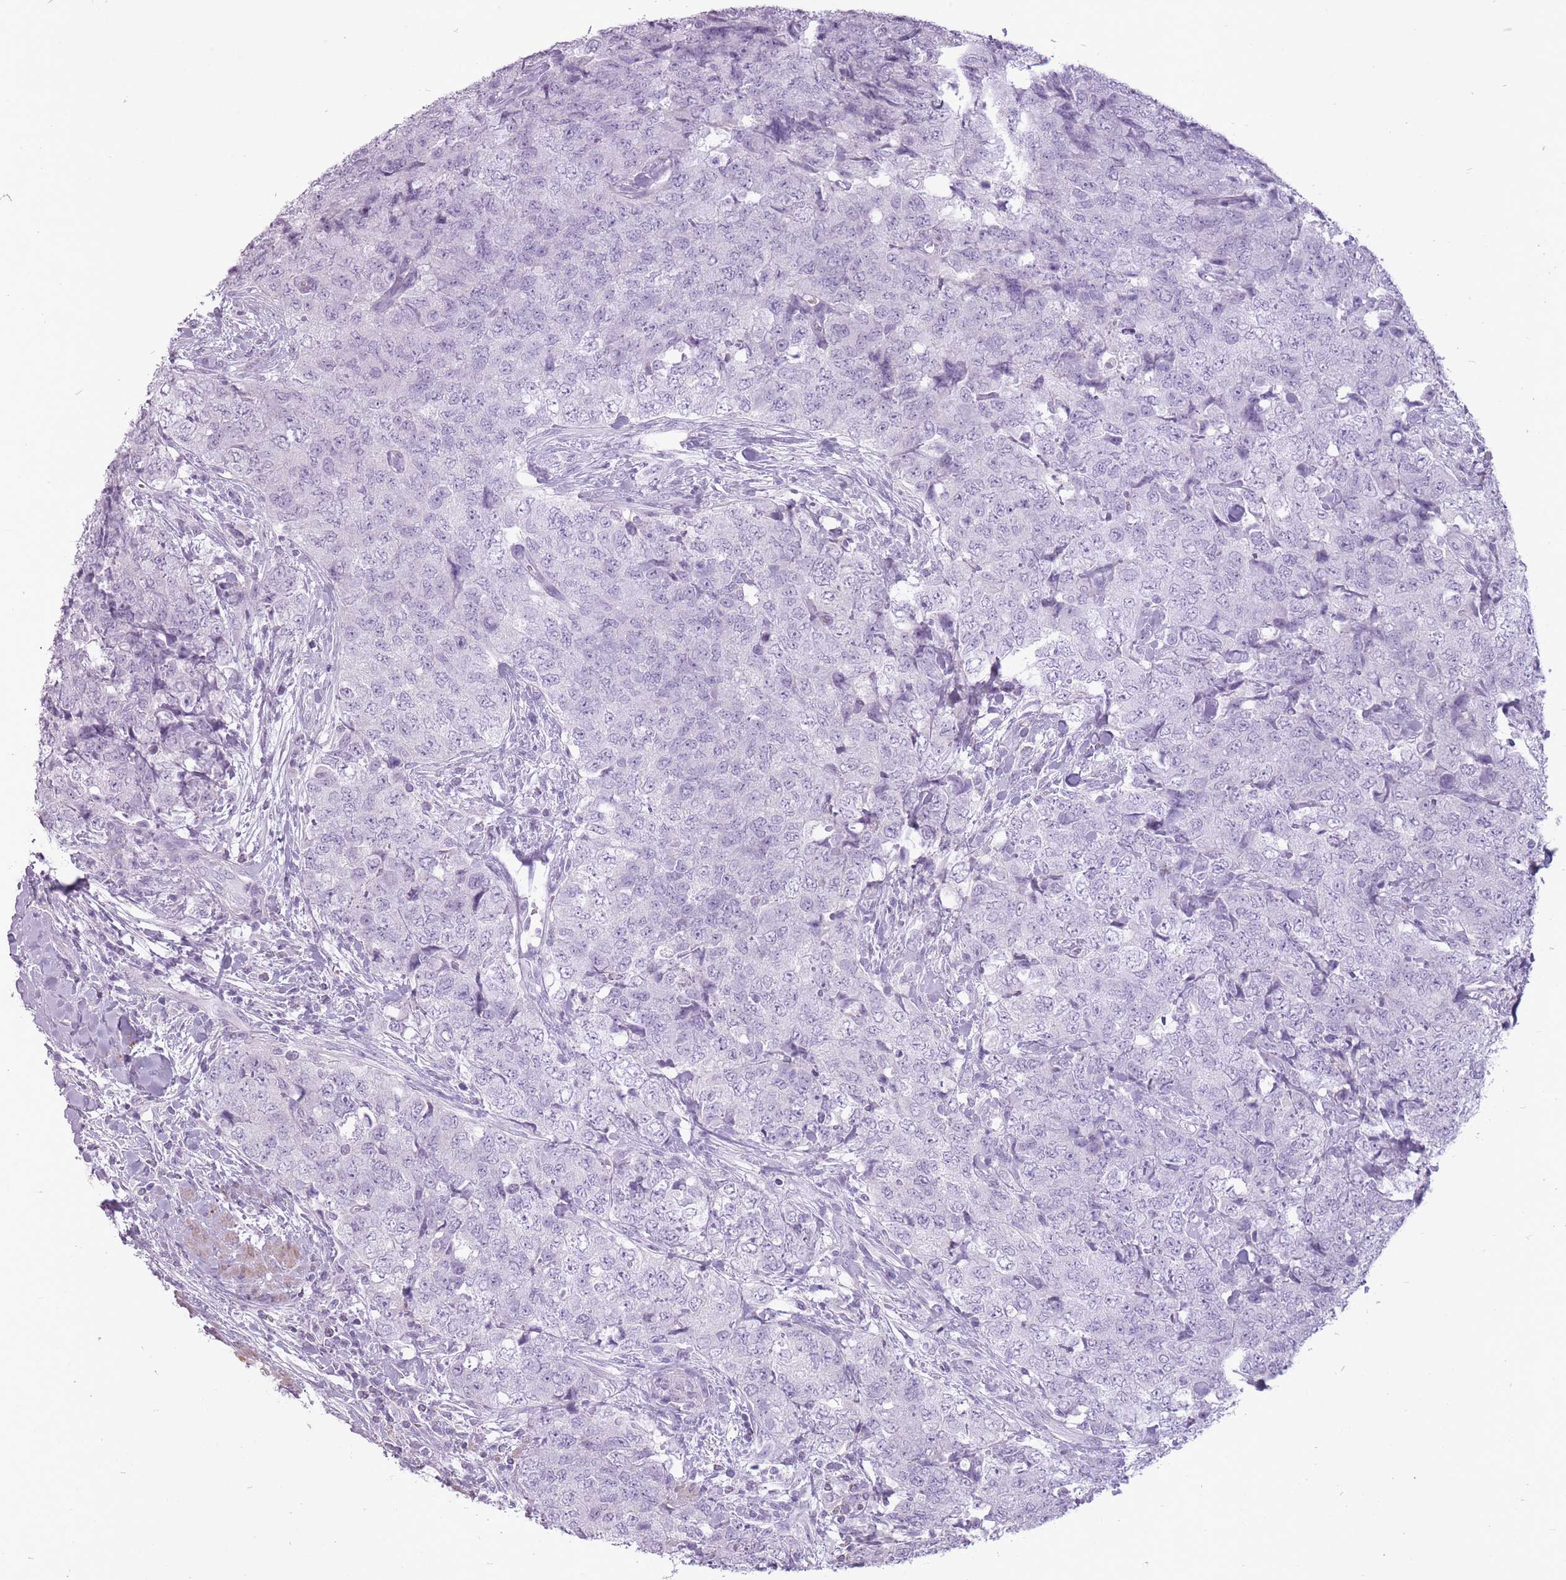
{"staining": {"intensity": "negative", "quantity": "none", "location": "none"}, "tissue": "urothelial cancer", "cell_type": "Tumor cells", "image_type": "cancer", "snomed": [{"axis": "morphology", "description": "Urothelial carcinoma, High grade"}, {"axis": "topography", "description": "Urinary bladder"}], "caption": "High-grade urothelial carcinoma was stained to show a protein in brown. There is no significant positivity in tumor cells.", "gene": "RFX4", "patient": {"sex": "female", "age": 78}}